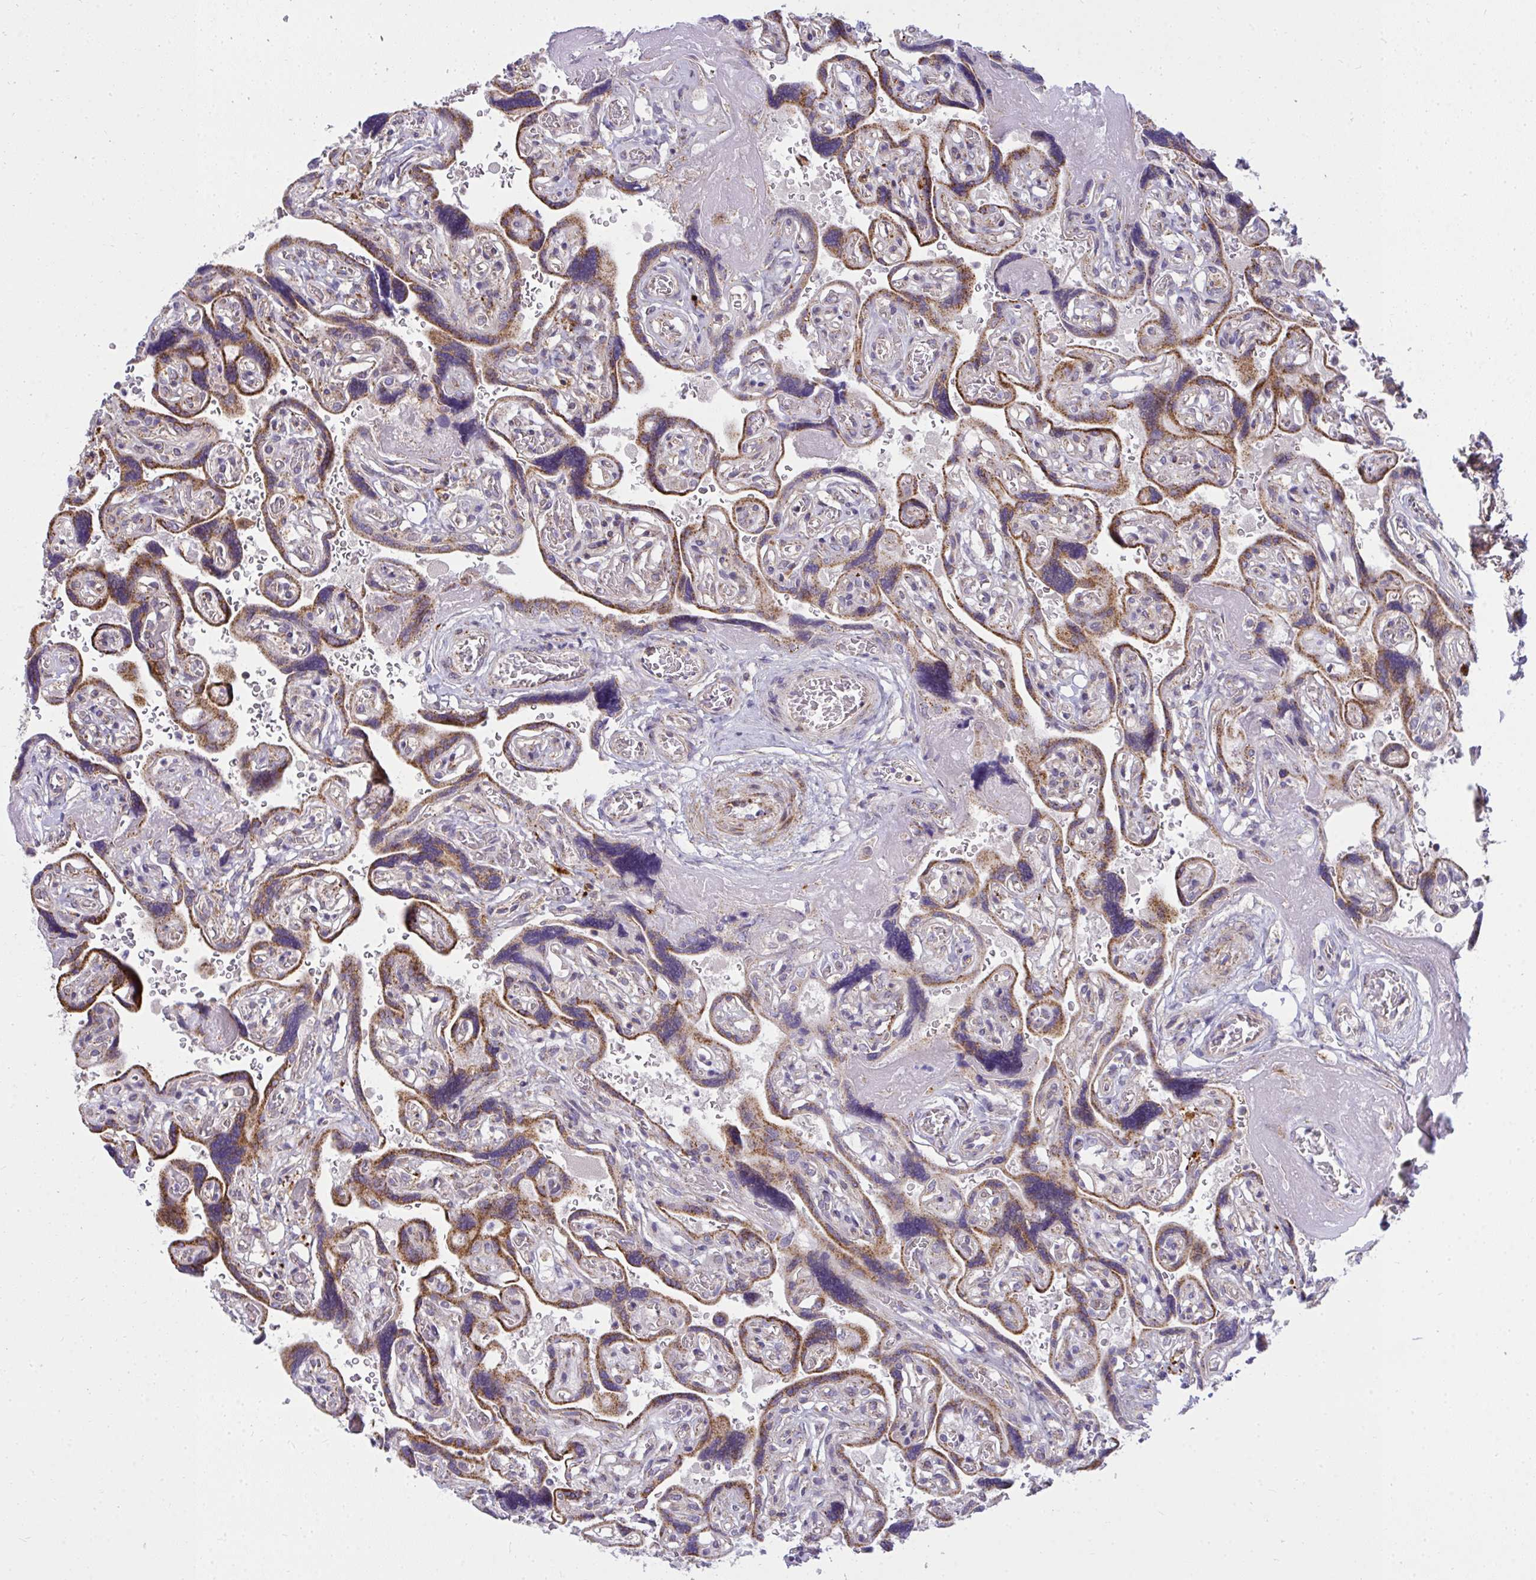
{"staining": {"intensity": "negative", "quantity": "none", "location": "none"}, "tissue": "placenta", "cell_type": "Decidual cells", "image_type": "normal", "snomed": [{"axis": "morphology", "description": "Normal tissue, NOS"}, {"axis": "topography", "description": "Placenta"}], "caption": "The immunohistochemistry photomicrograph has no significant positivity in decidual cells of placenta. (IHC, brightfield microscopy, high magnification).", "gene": "SRRM4", "patient": {"sex": "female", "age": 32}}